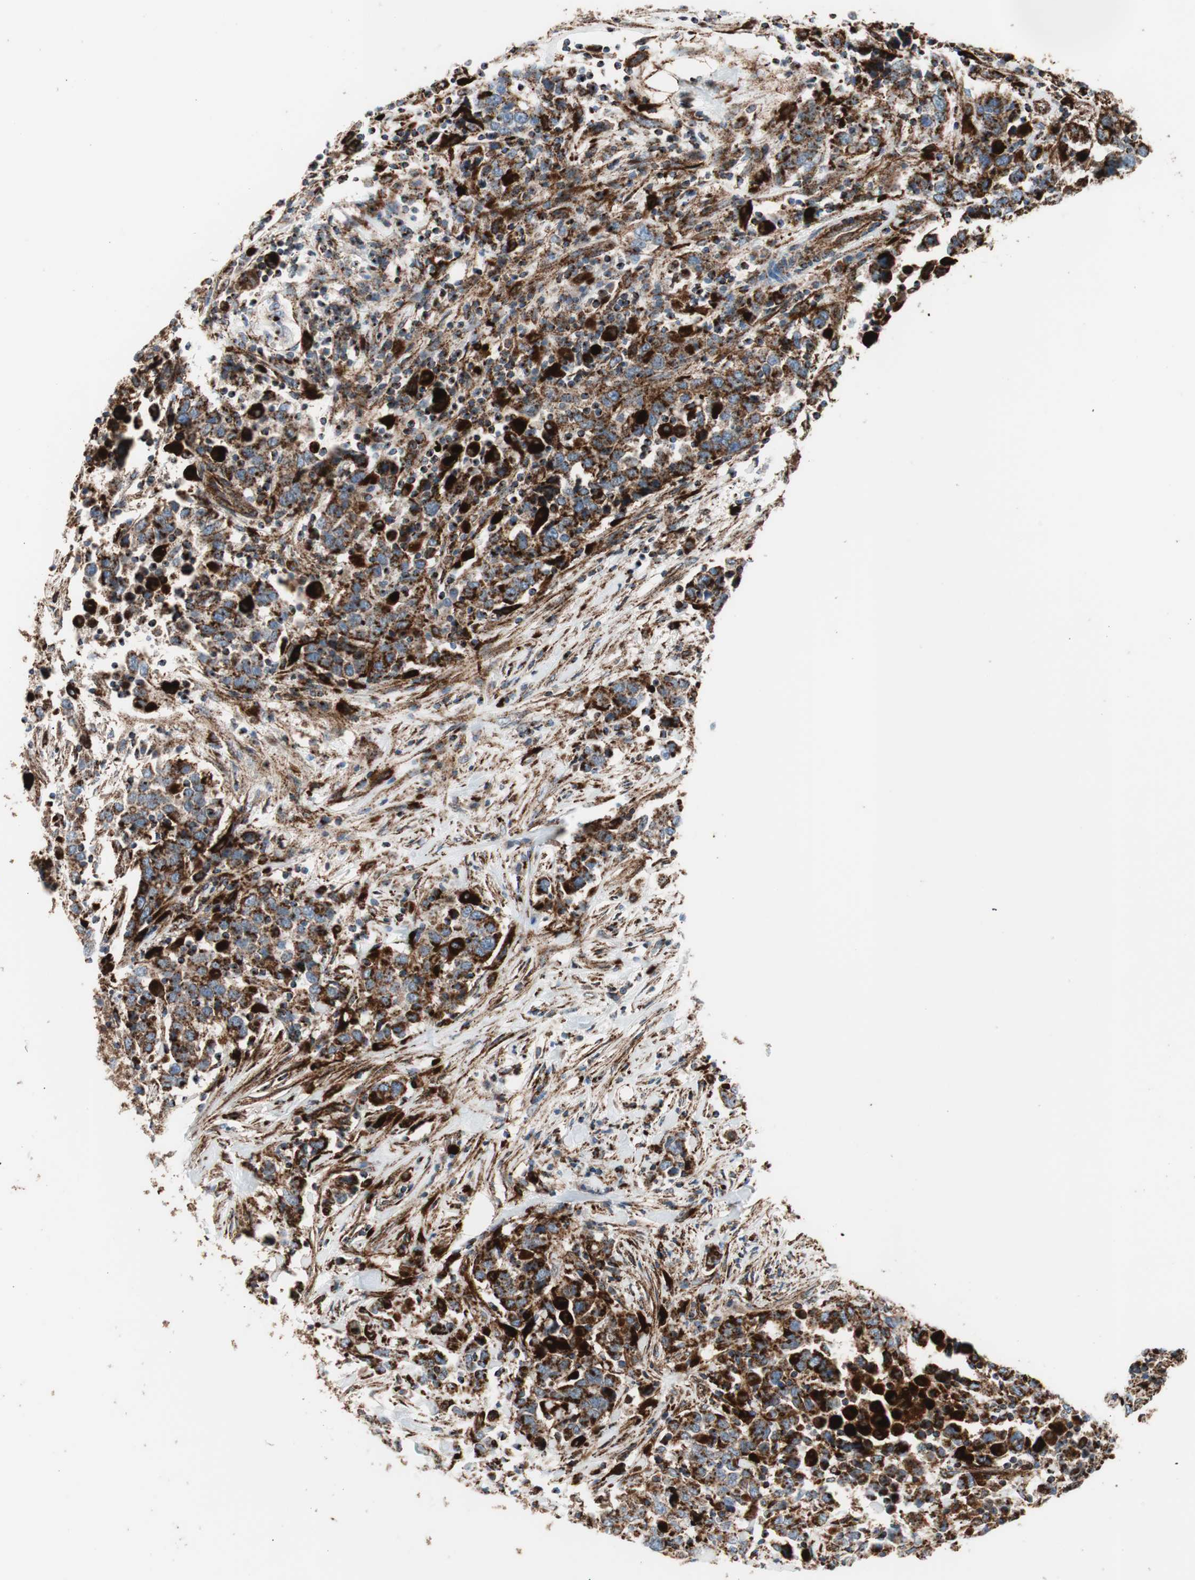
{"staining": {"intensity": "strong", "quantity": ">75%", "location": "cytoplasmic/membranous"}, "tissue": "urothelial cancer", "cell_type": "Tumor cells", "image_type": "cancer", "snomed": [{"axis": "morphology", "description": "Urothelial carcinoma, High grade"}, {"axis": "topography", "description": "Urinary bladder"}], "caption": "Tumor cells display high levels of strong cytoplasmic/membranous expression in about >75% of cells in urothelial cancer. The staining was performed using DAB to visualize the protein expression in brown, while the nuclei were stained in blue with hematoxylin (Magnification: 20x).", "gene": "LAMP1", "patient": {"sex": "male", "age": 61}}